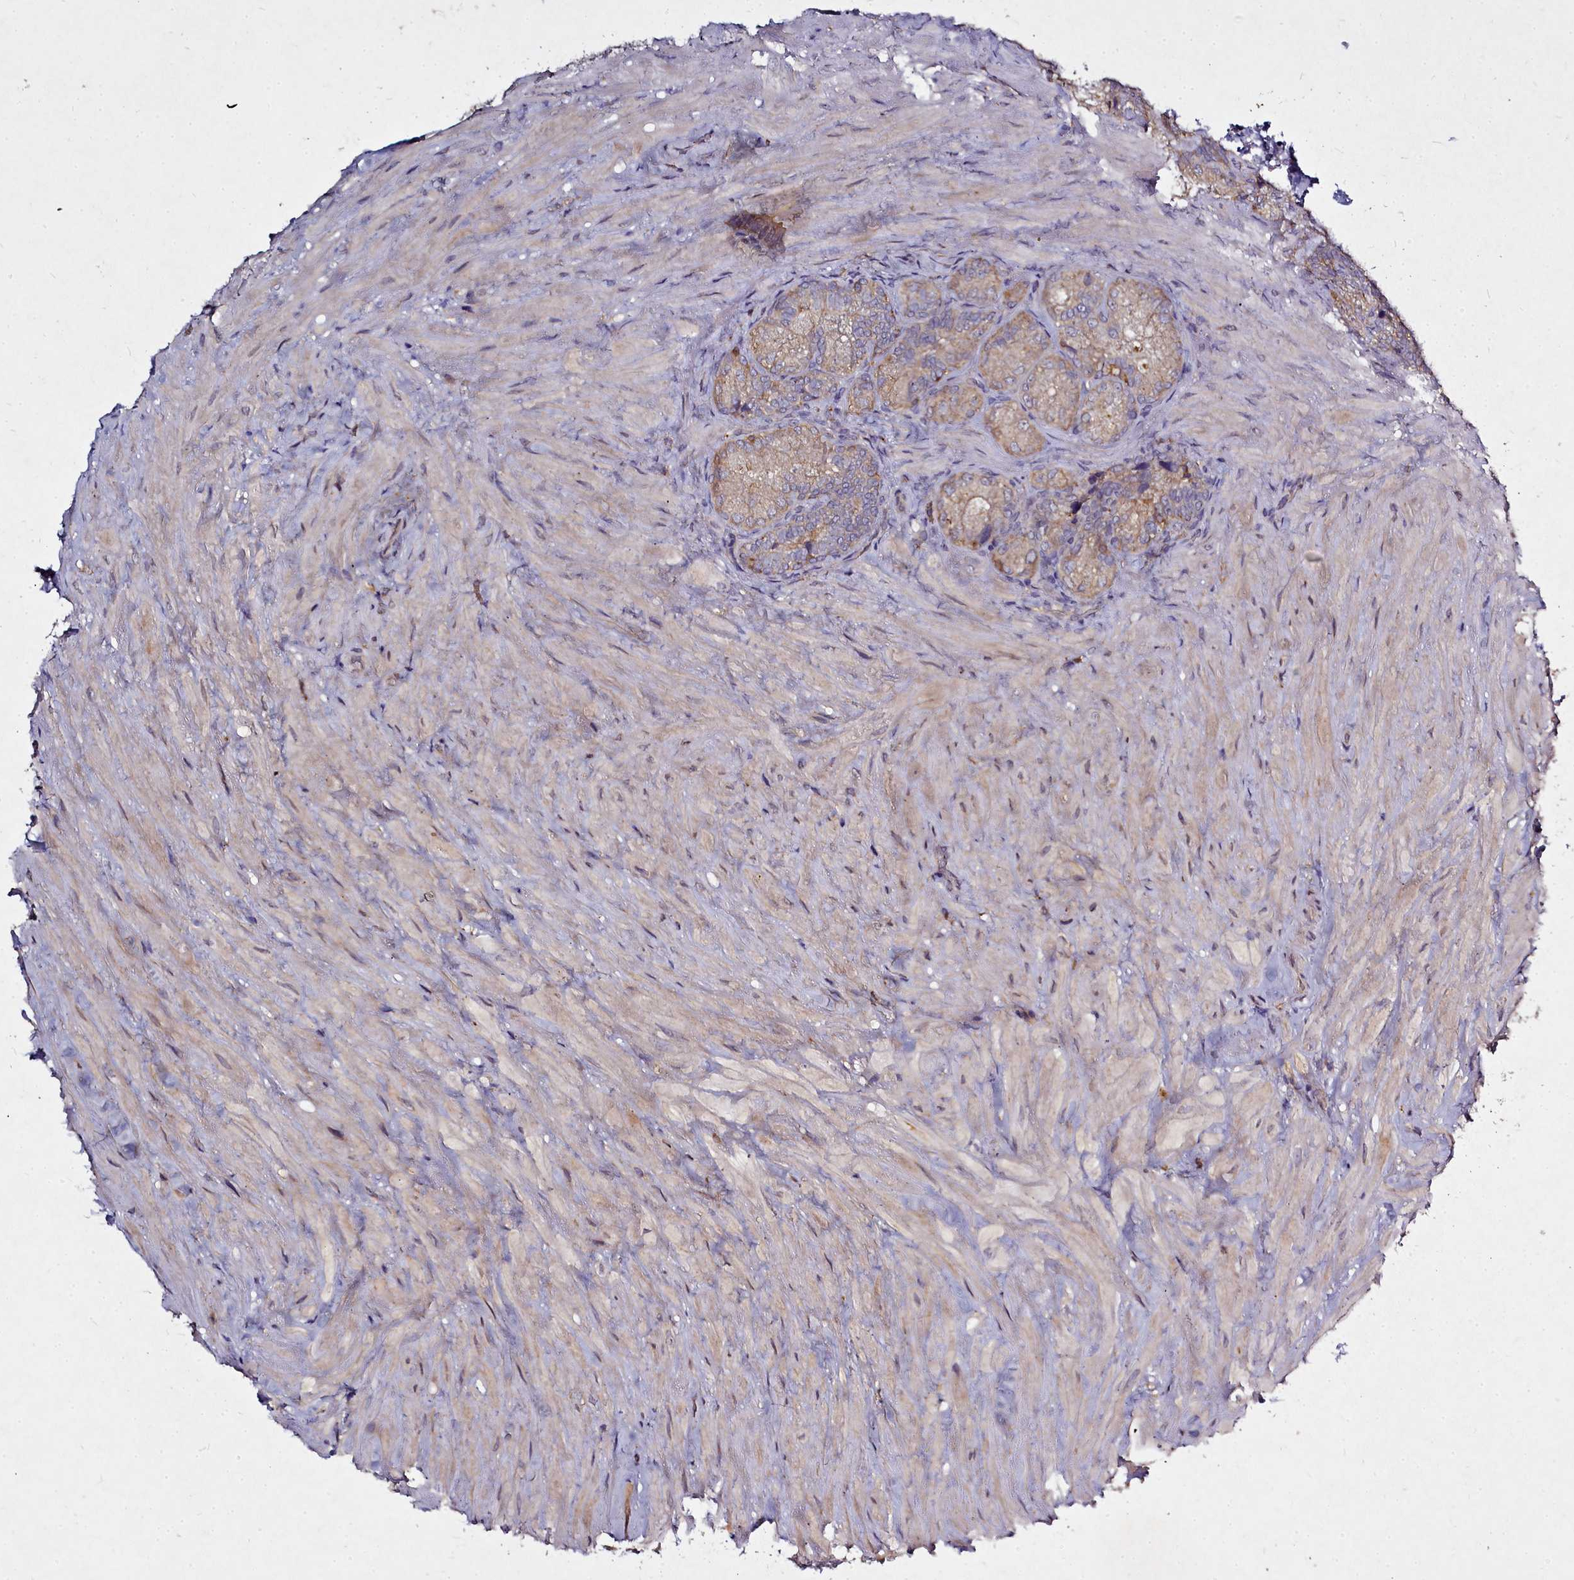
{"staining": {"intensity": "moderate", "quantity": "<25%", "location": "cytoplasmic/membranous"}, "tissue": "seminal vesicle", "cell_type": "Glandular cells", "image_type": "normal", "snomed": [{"axis": "morphology", "description": "Normal tissue, NOS"}, {"axis": "topography", "description": "Seminal veicle"}], "caption": "The photomicrograph reveals immunohistochemical staining of benign seminal vesicle. There is moderate cytoplasmic/membranous staining is seen in about <25% of glandular cells.", "gene": "NCKAP1L", "patient": {"sex": "male", "age": 62}}